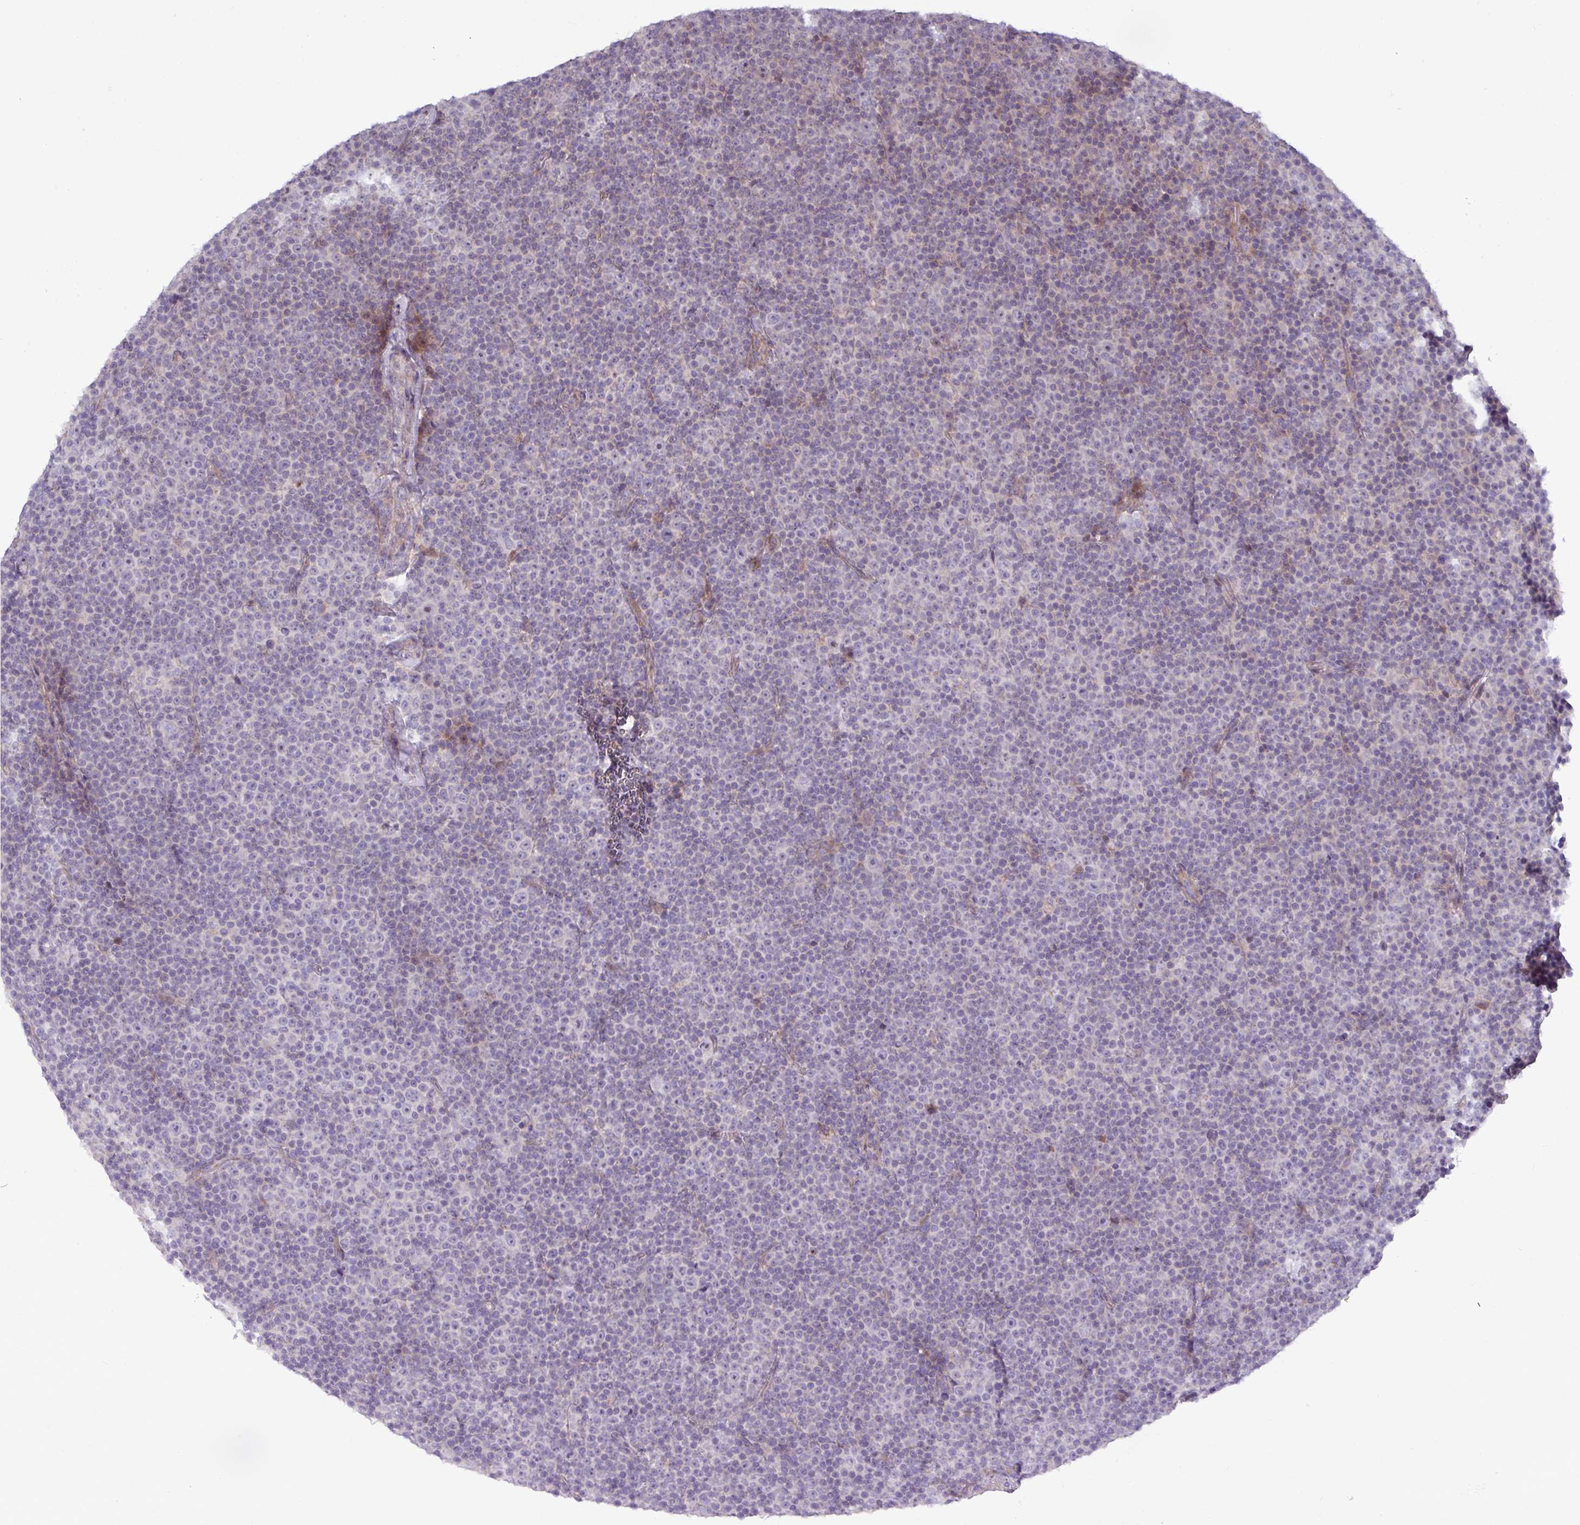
{"staining": {"intensity": "negative", "quantity": "none", "location": "none"}, "tissue": "lymphoma", "cell_type": "Tumor cells", "image_type": "cancer", "snomed": [{"axis": "morphology", "description": "Malignant lymphoma, non-Hodgkin's type, Low grade"}, {"axis": "topography", "description": "Lymph node"}], "caption": "Protein analysis of lymphoma shows no significant expression in tumor cells.", "gene": "TNFSF12", "patient": {"sex": "female", "age": 67}}